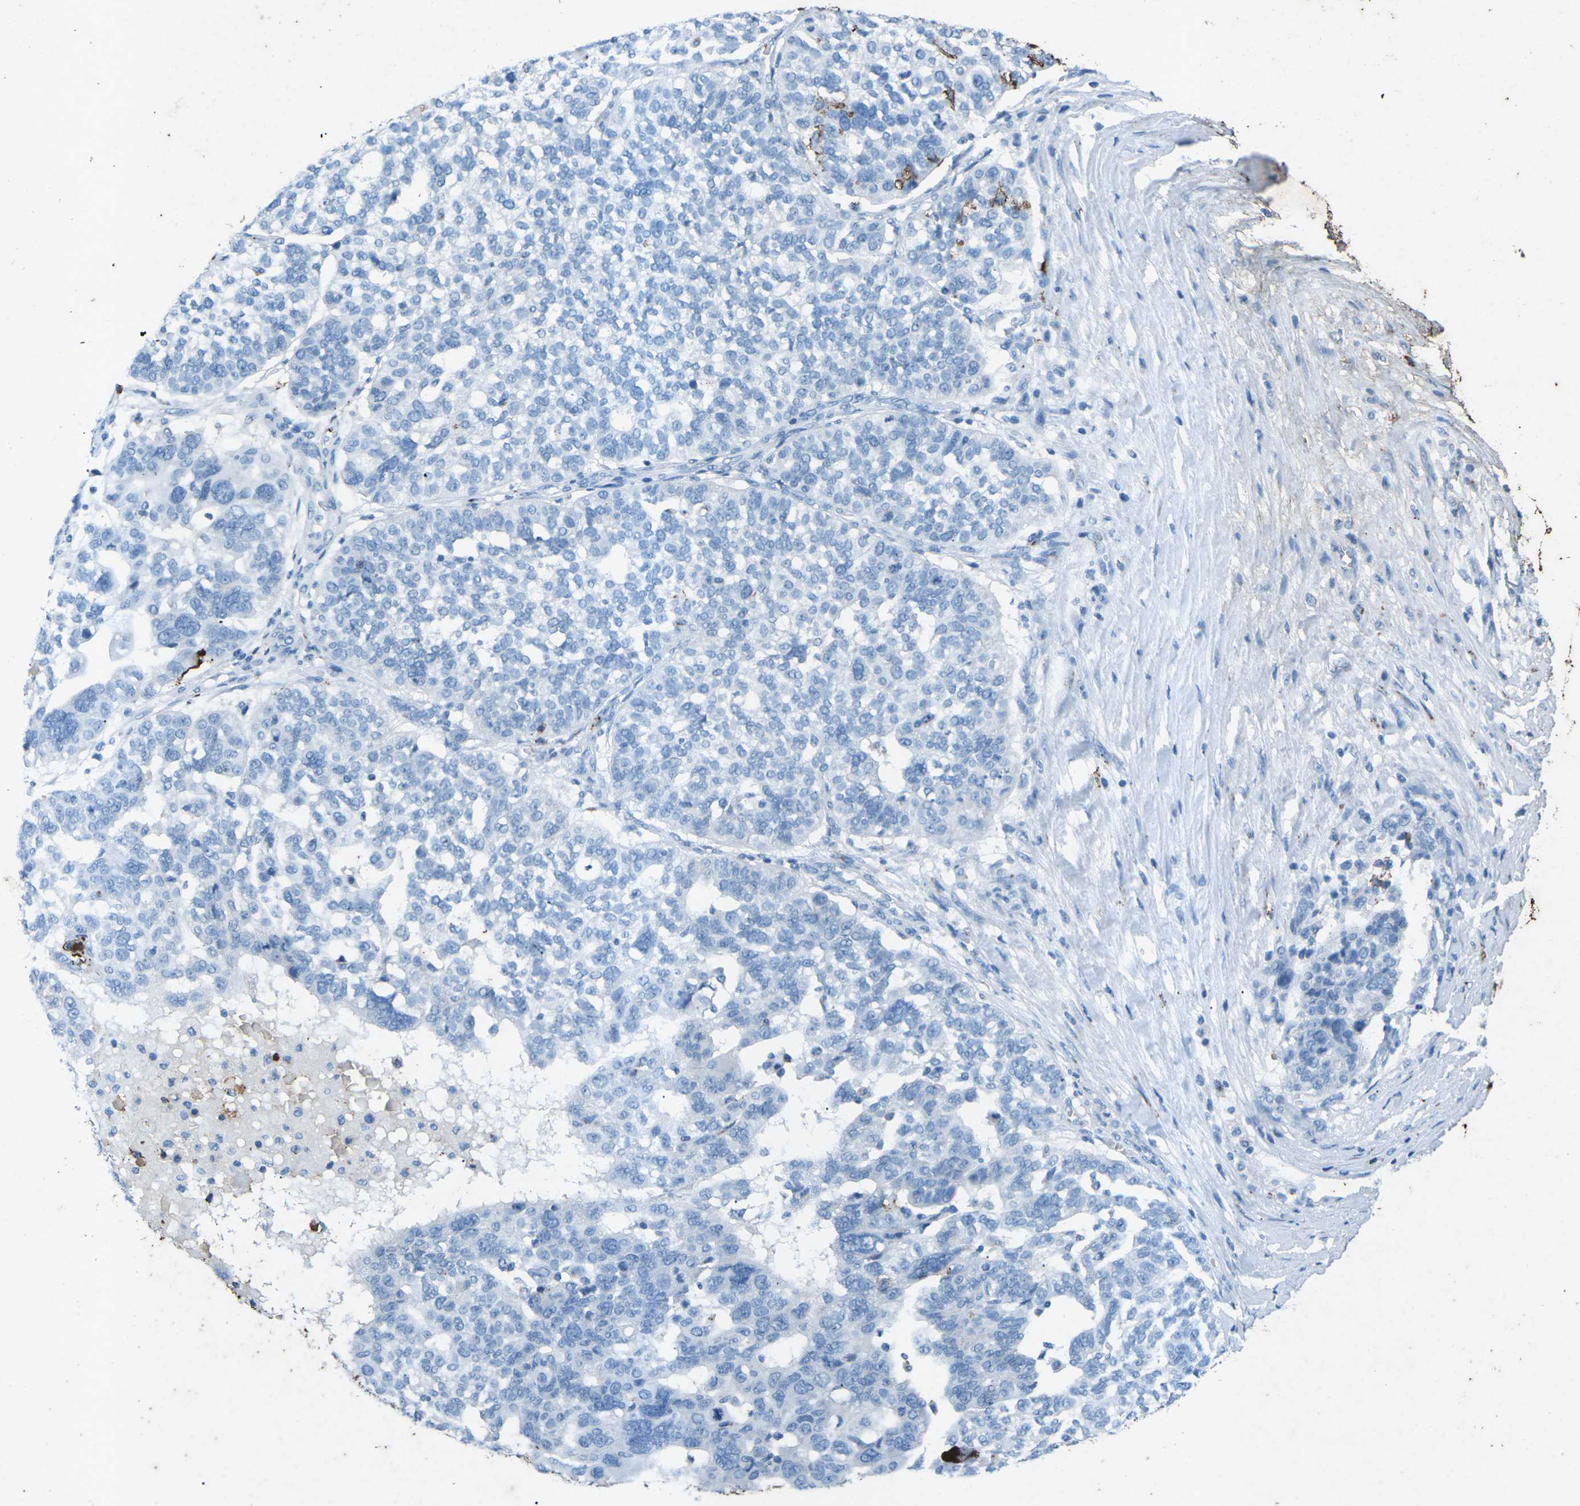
{"staining": {"intensity": "negative", "quantity": "none", "location": "none"}, "tissue": "ovarian cancer", "cell_type": "Tumor cells", "image_type": "cancer", "snomed": [{"axis": "morphology", "description": "Cystadenocarcinoma, serous, NOS"}, {"axis": "topography", "description": "Ovary"}], "caption": "A high-resolution image shows immunohistochemistry (IHC) staining of ovarian cancer, which displays no significant staining in tumor cells.", "gene": "CTAGE1", "patient": {"sex": "female", "age": 59}}